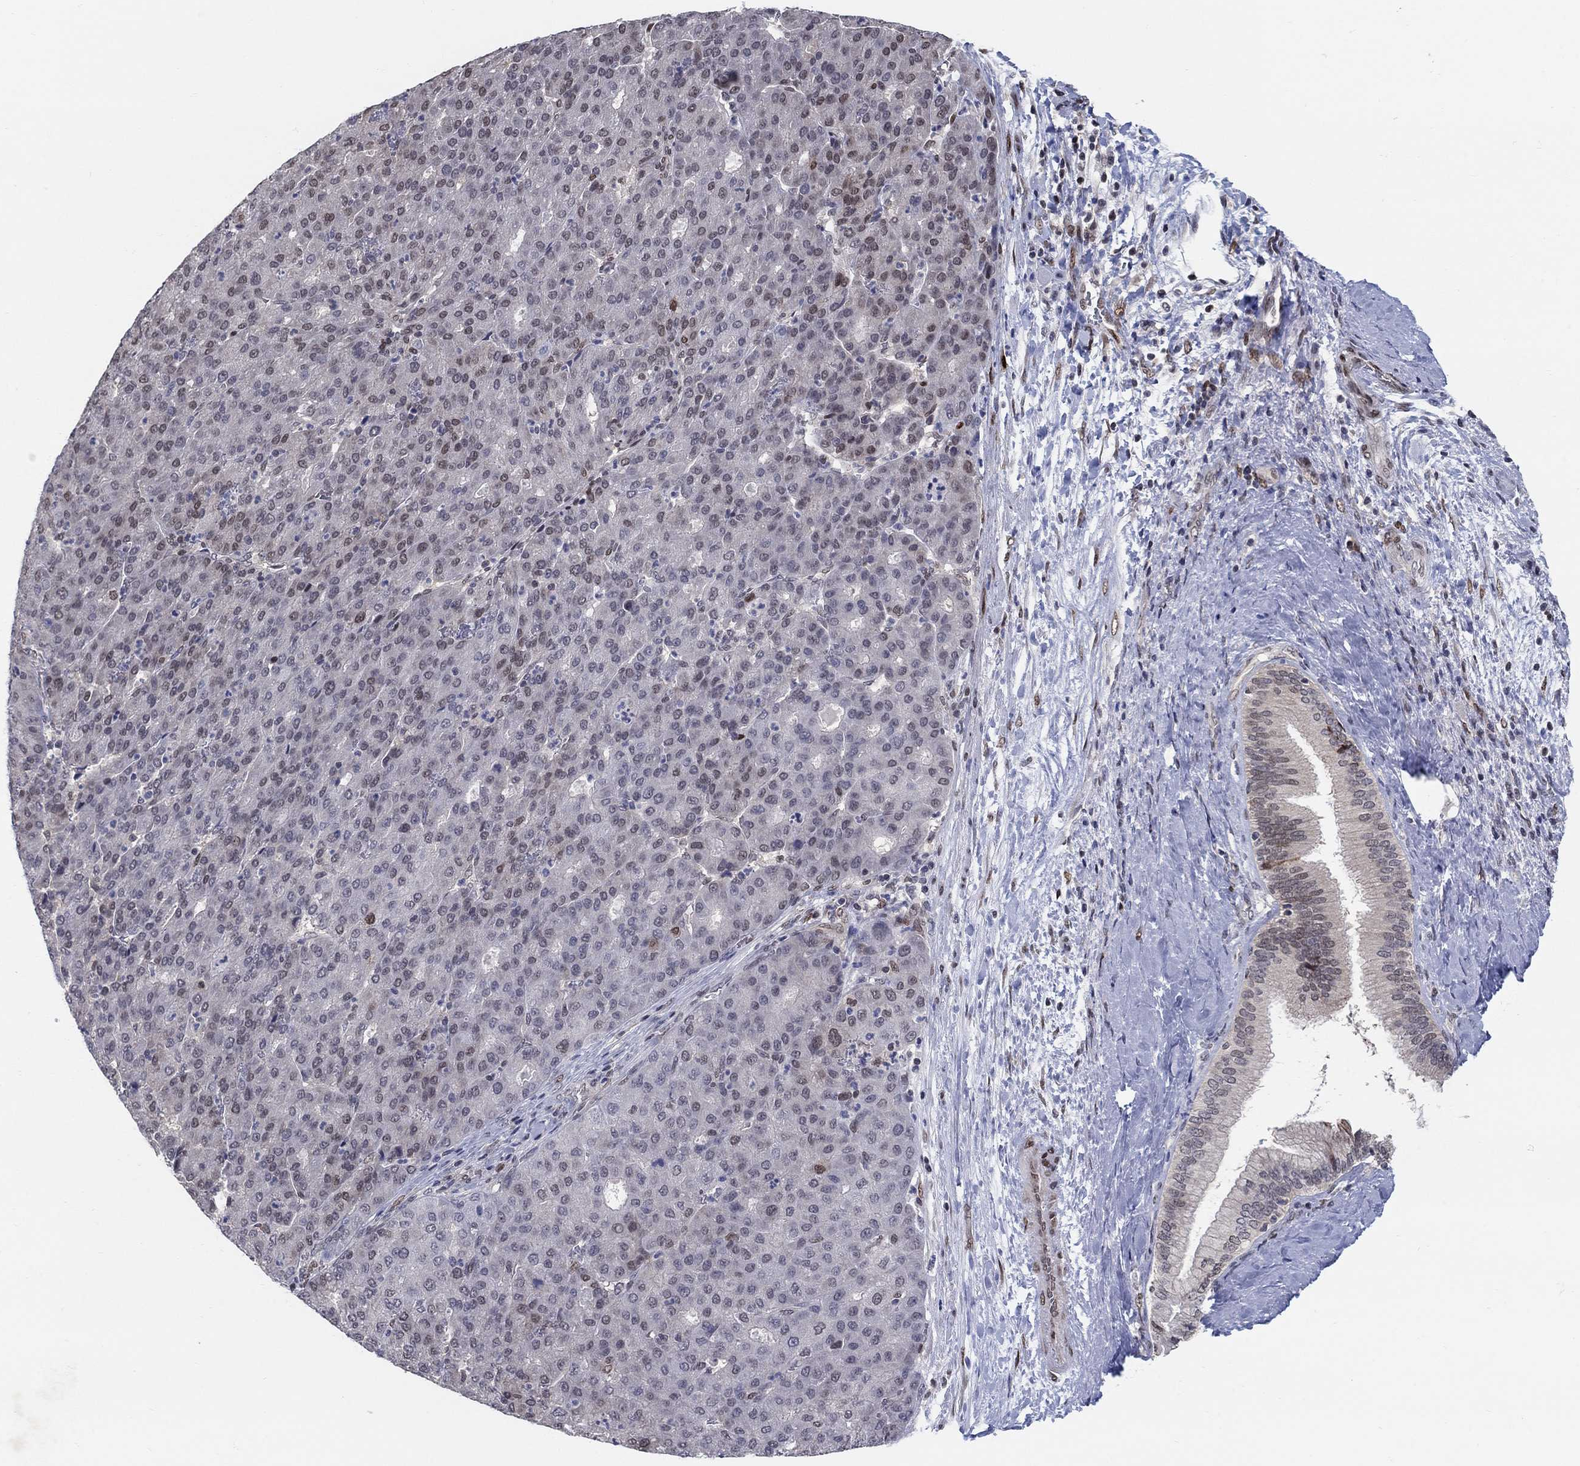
{"staining": {"intensity": "weak", "quantity": "<25%", "location": "nuclear"}, "tissue": "liver cancer", "cell_type": "Tumor cells", "image_type": "cancer", "snomed": [{"axis": "morphology", "description": "Carcinoma, Hepatocellular, NOS"}, {"axis": "topography", "description": "Liver"}], "caption": "Tumor cells show no significant protein staining in liver hepatocellular carcinoma.", "gene": "CENPE", "patient": {"sex": "male", "age": 65}}